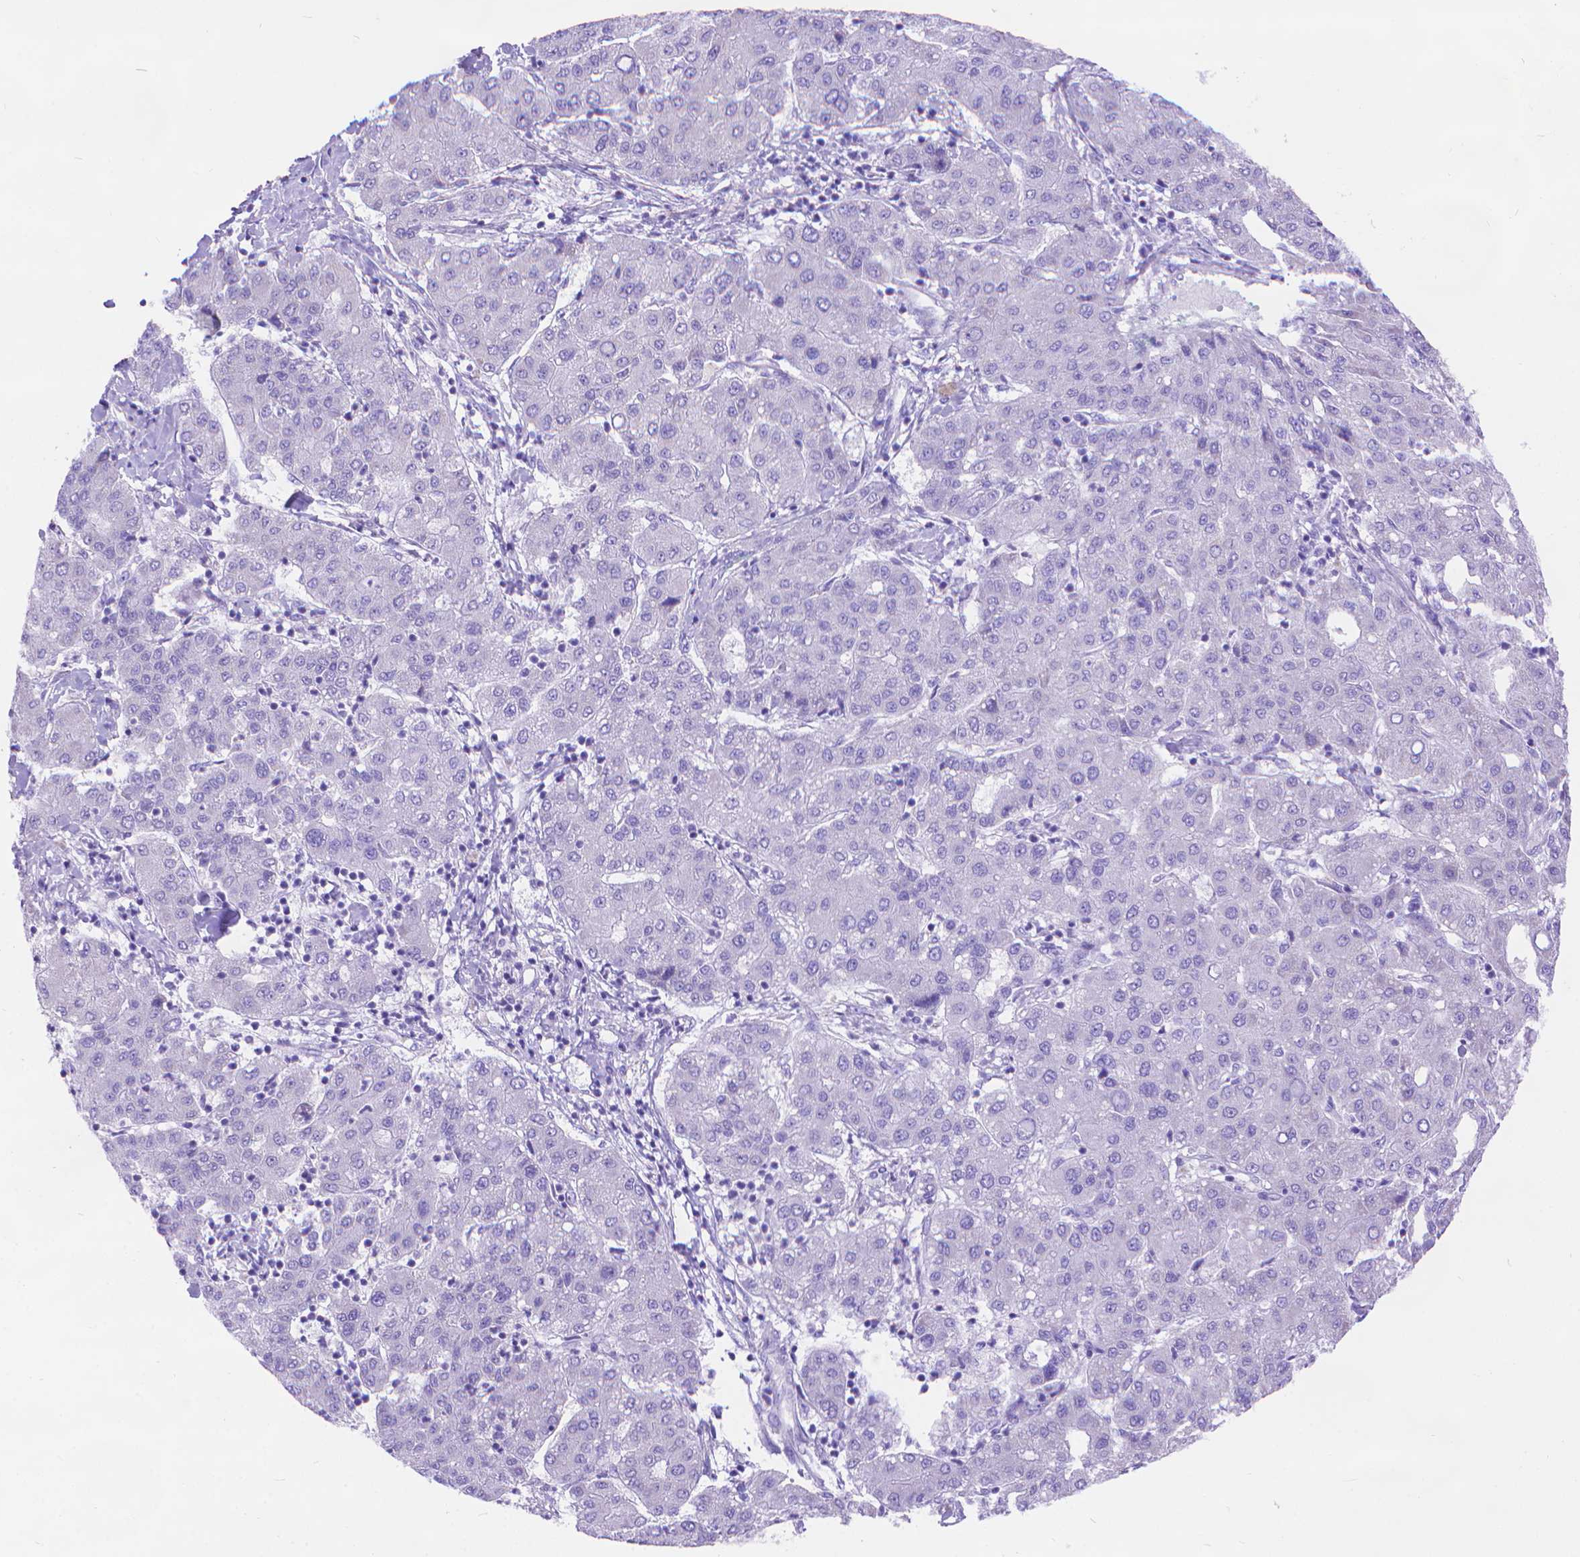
{"staining": {"intensity": "negative", "quantity": "none", "location": "none"}, "tissue": "liver cancer", "cell_type": "Tumor cells", "image_type": "cancer", "snomed": [{"axis": "morphology", "description": "Carcinoma, Hepatocellular, NOS"}, {"axis": "topography", "description": "Liver"}], "caption": "An immunohistochemistry (IHC) image of liver cancer (hepatocellular carcinoma) is shown. There is no staining in tumor cells of liver cancer (hepatocellular carcinoma). Nuclei are stained in blue.", "gene": "DHRS2", "patient": {"sex": "male", "age": 65}}